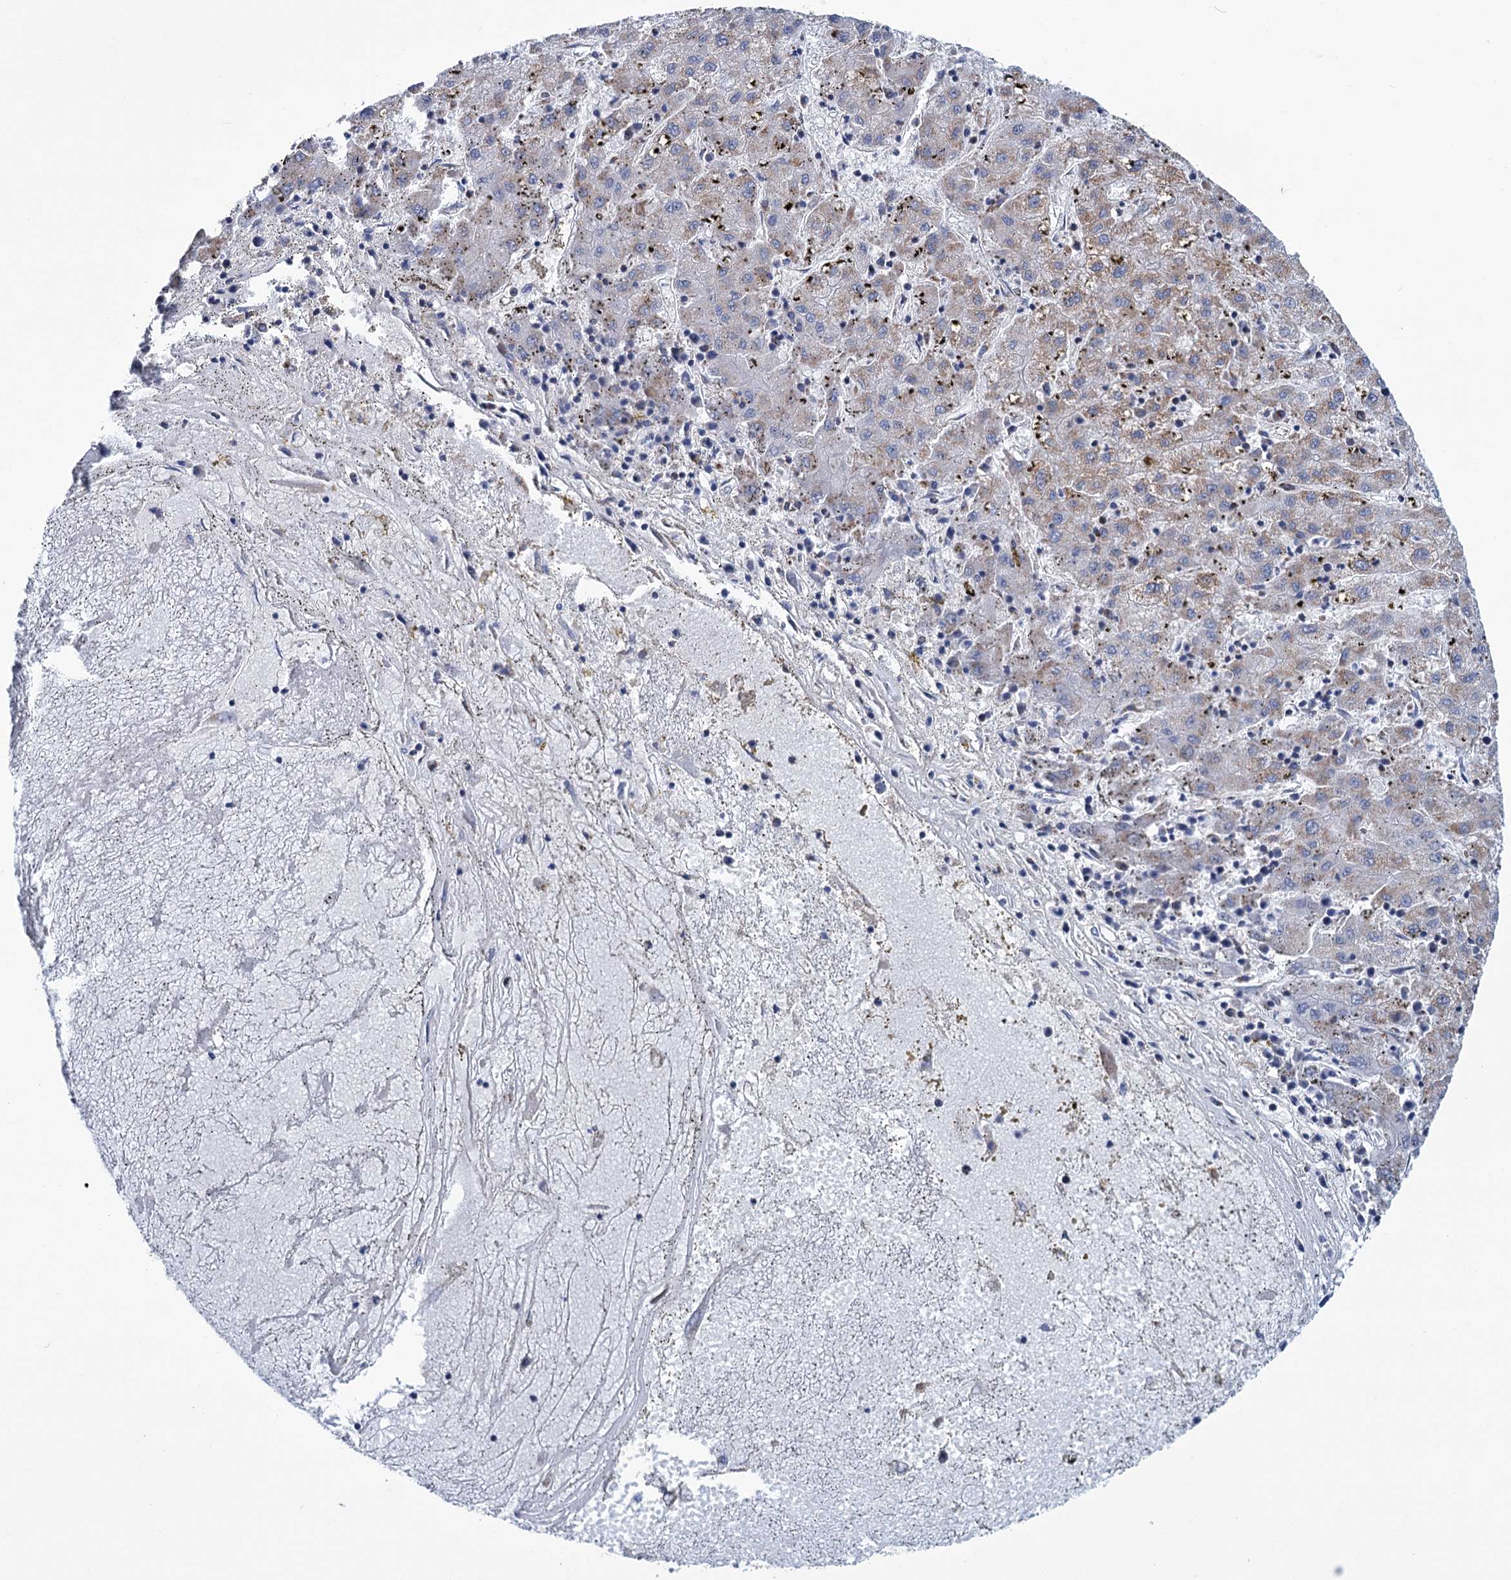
{"staining": {"intensity": "weak", "quantity": "<25%", "location": "cytoplasmic/membranous"}, "tissue": "liver cancer", "cell_type": "Tumor cells", "image_type": "cancer", "snomed": [{"axis": "morphology", "description": "Carcinoma, Hepatocellular, NOS"}, {"axis": "topography", "description": "Liver"}], "caption": "Protein analysis of liver cancer (hepatocellular carcinoma) displays no significant staining in tumor cells.", "gene": "MORN3", "patient": {"sex": "male", "age": 72}}